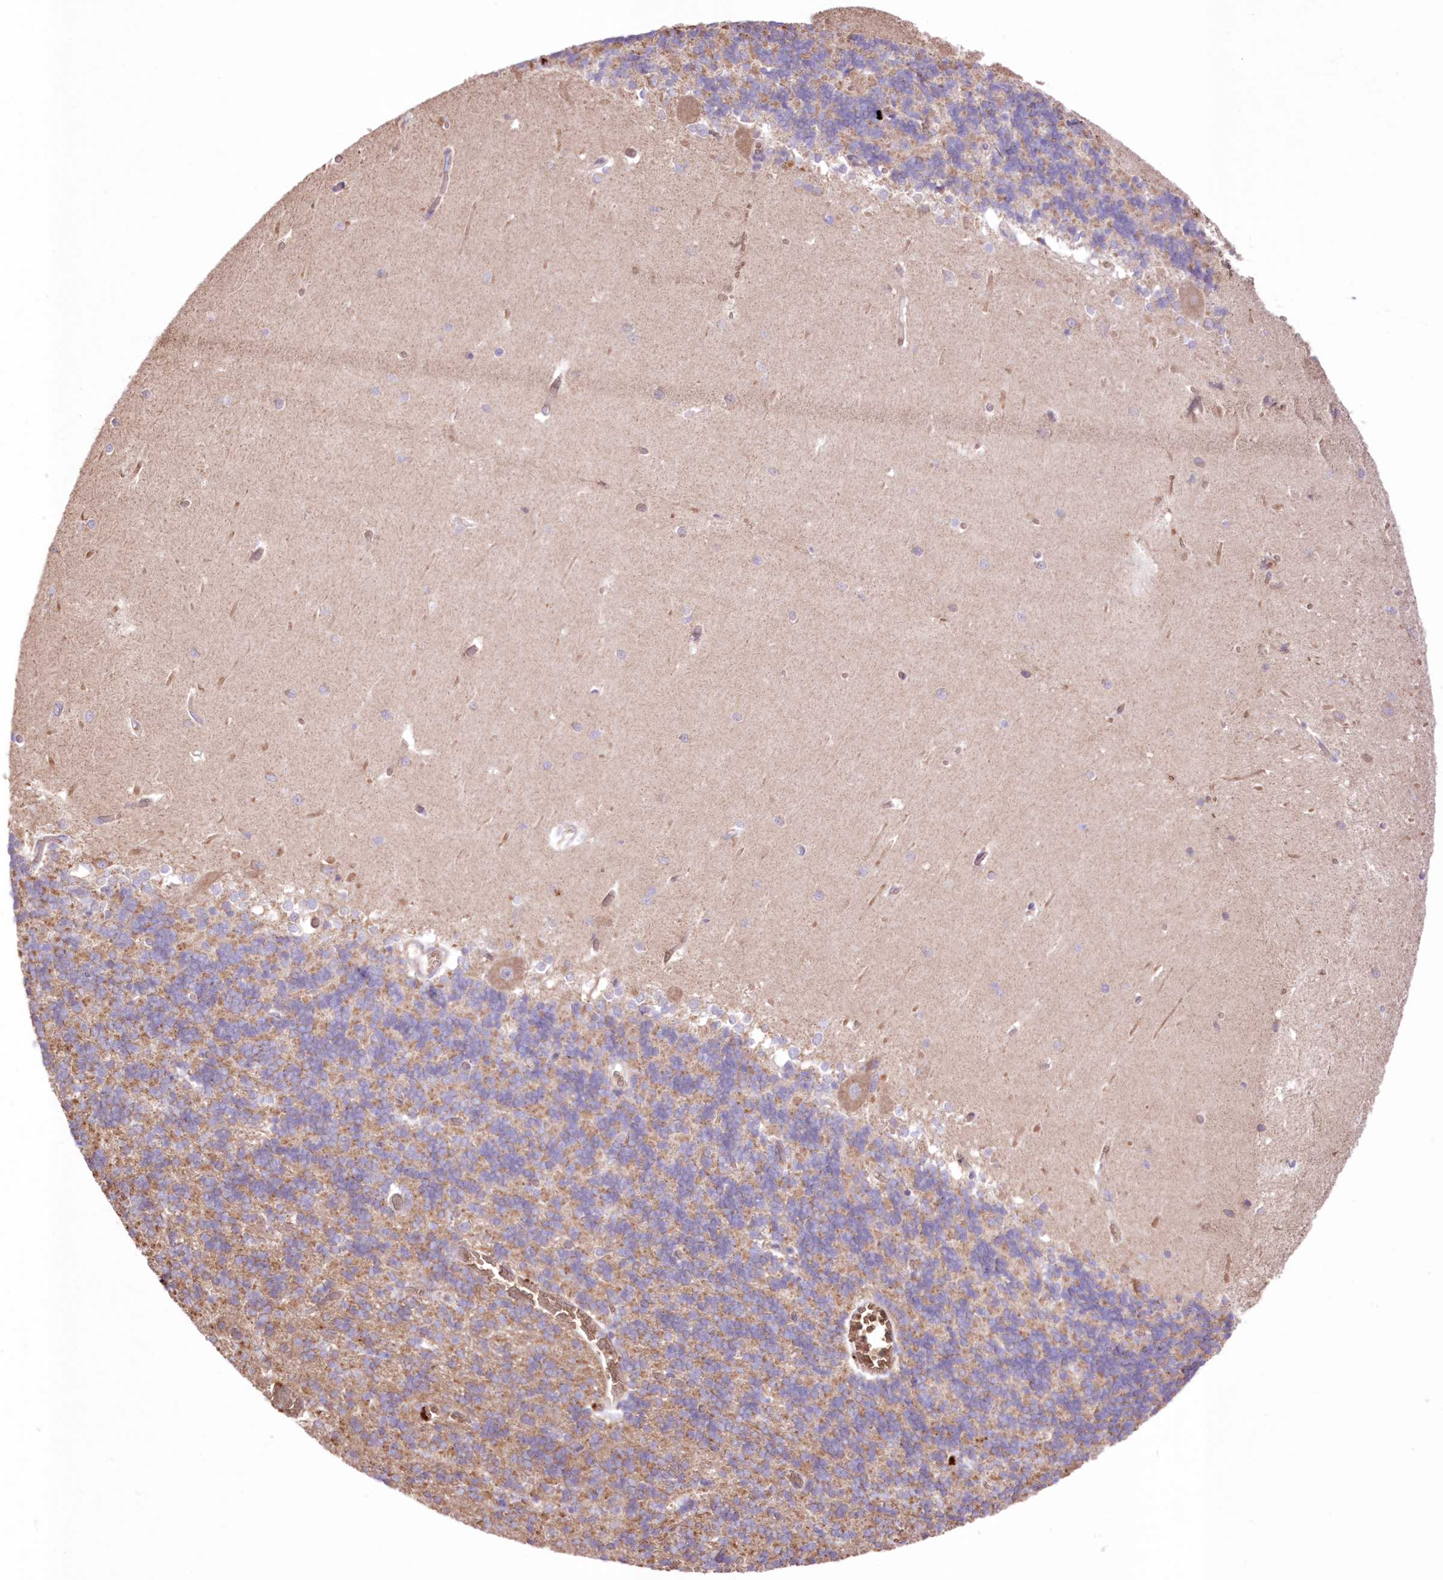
{"staining": {"intensity": "moderate", "quantity": "25%-75%", "location": "cytoplasmic/membranous"}, "tissue": "cerebellum", "cell_type": "Cells in granular layer", "image_type": "normal", "snomed": [{"axis": "morphology", "description": "Normal tissue, NOS"}, {"axis": "topography", "description": "Cerebellum"}], "caption": "Normal cerebellum displays moderate cytoplasmic/membranous expression in approximately 25%-75% of cells in granular layer, visualized by immunohistochemistry. Nuclei are stained in blue.", "gene": "FCHO2", "patient": {"sex": "male", "age": 37}}